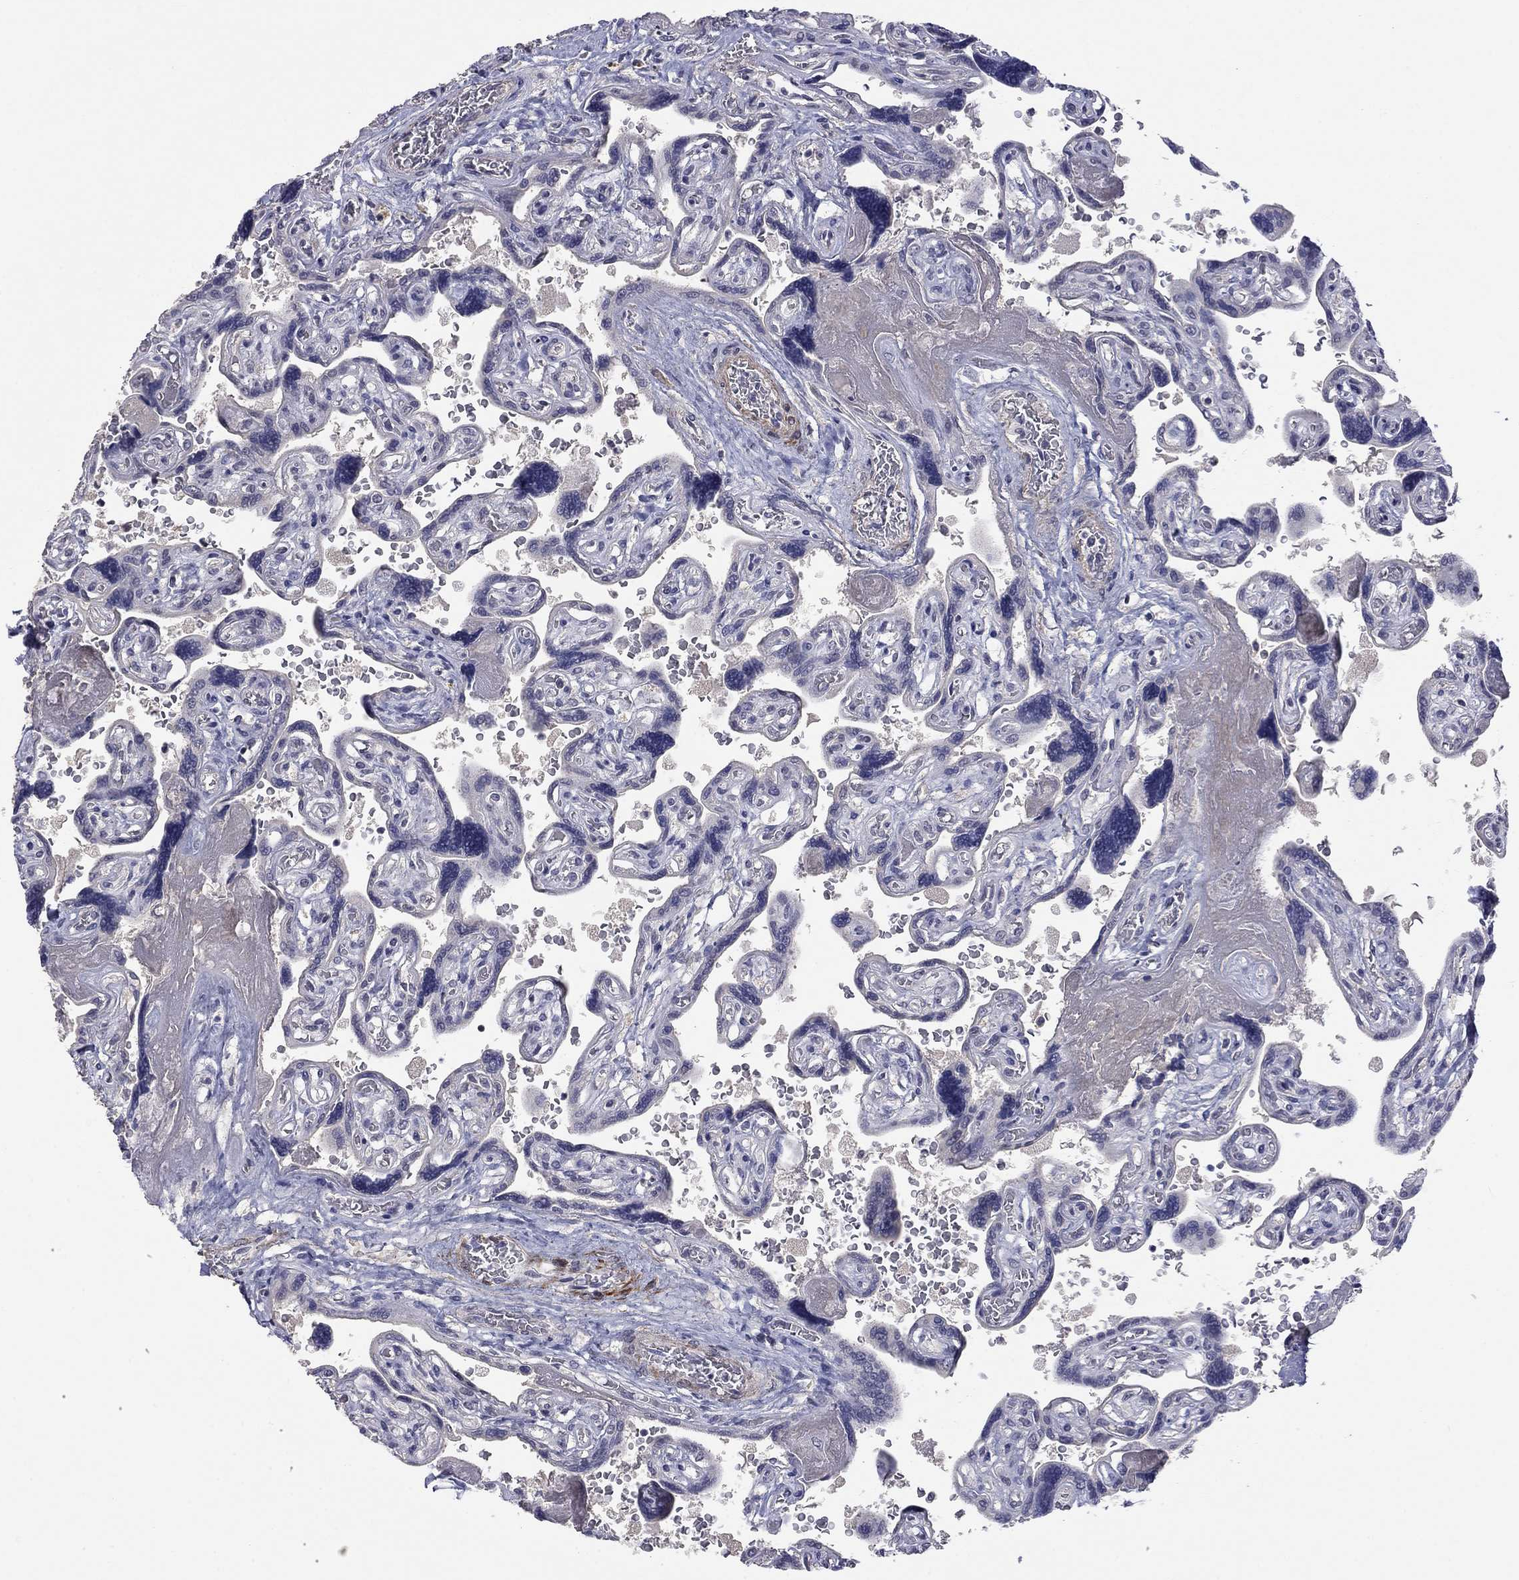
{"staining": {"intensity": "negative", "quantity": "none", "location": "none"}, "tissue": "placenta", "cell_type": "Decidual cells", "image_type": "normal", "snomed": [{"axis": "morphology", "description": "Normal tissue, NOS"}, {"axis": "topography", "description": "Placenta"}], "caption": "Immunohistochemistry of normal human placenta exhibits no positivity in decidual cells.", "gene": "IP6K3", "patient": {"sex": "female", "age": 32}}